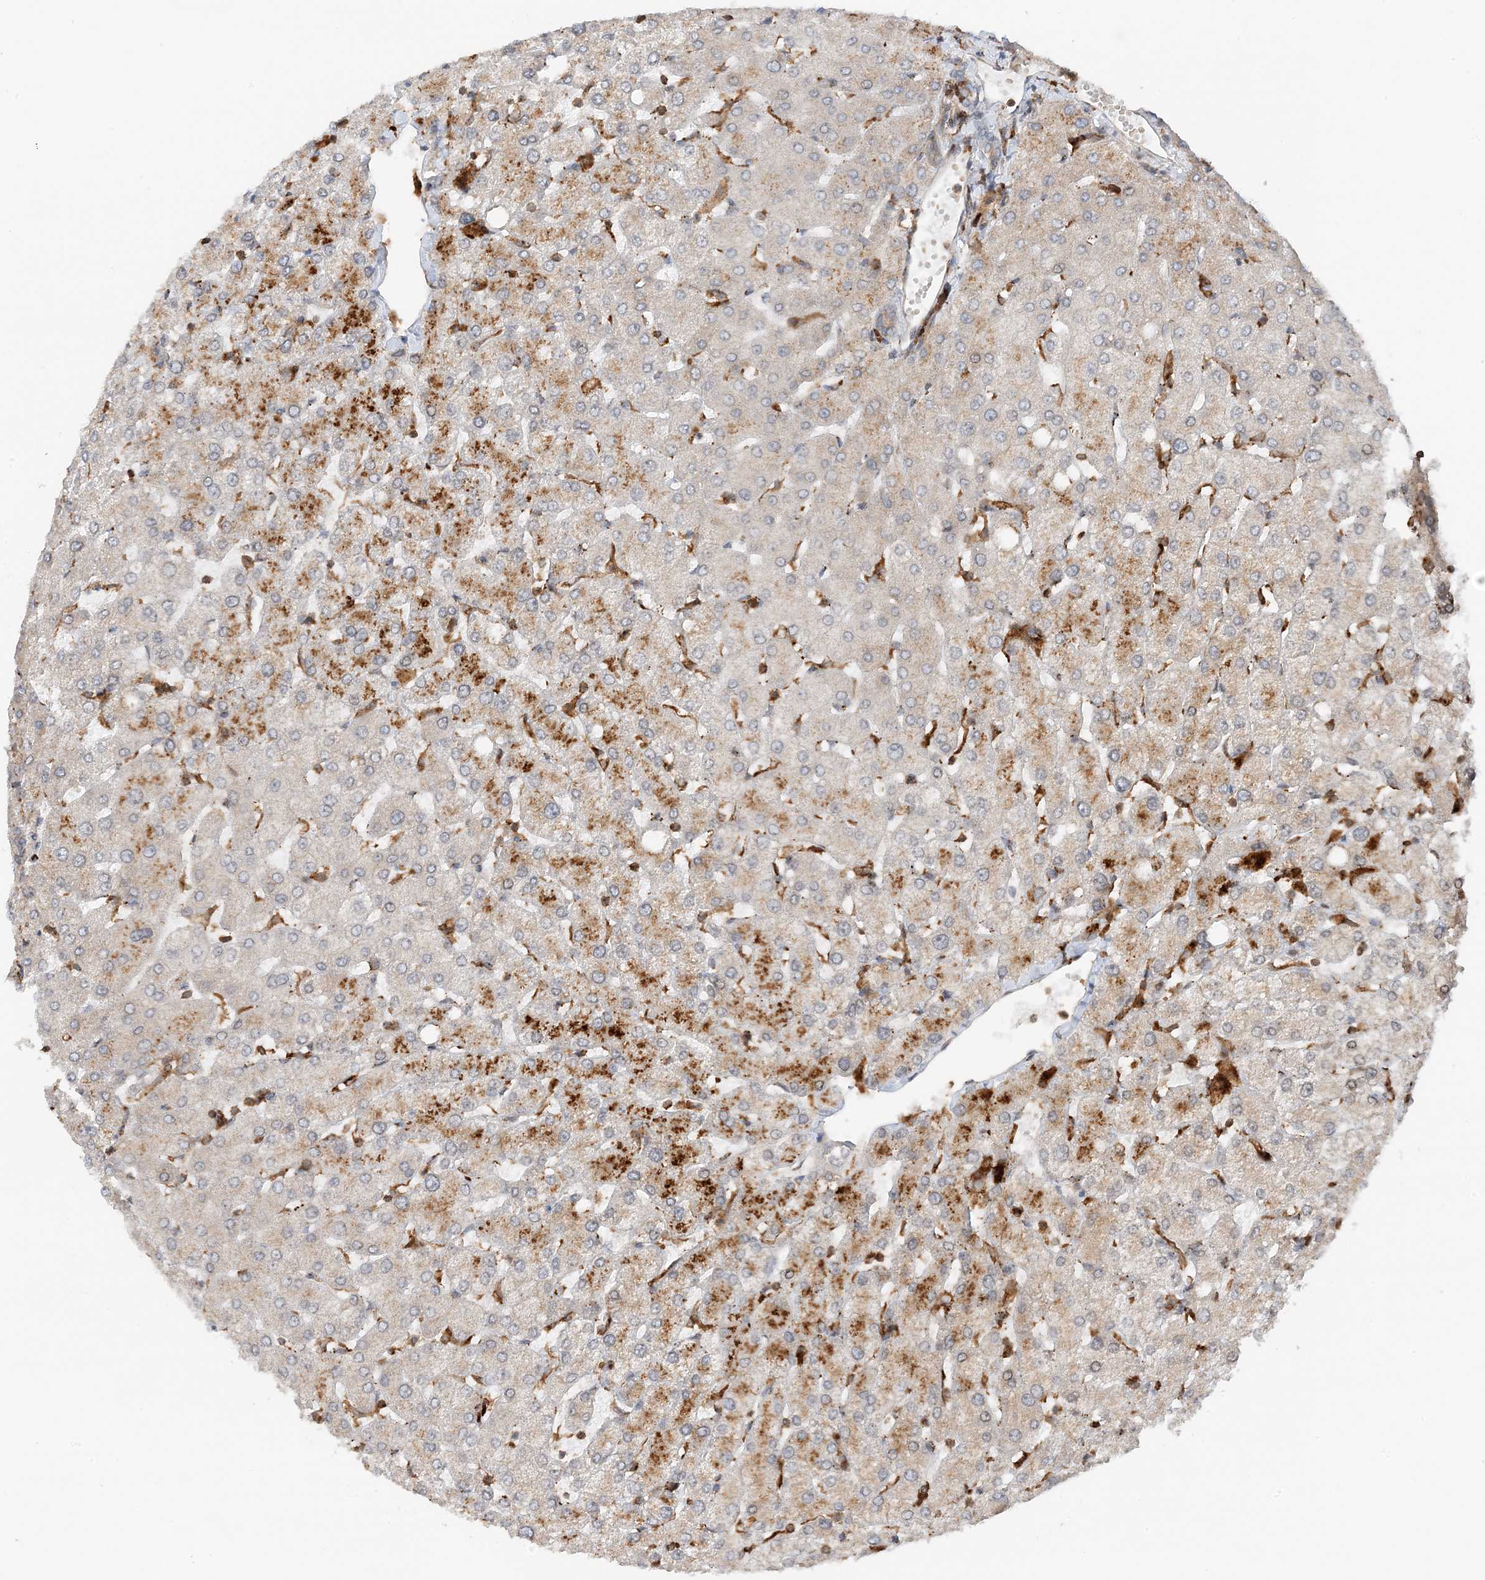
{"staining": {"intensity": "negative", "quantity": "none", "location": "none"}, "tissue": "liver", "cell_type": "Cholangiocytes", "image_type": "normal", "snomed": [{"axis": "morphology", "description": "Normal tissue, NOS"}, {"axis": "topography", "description": "Liver"}], "caption": "Liver stained for a protein using immunohistochemistry (IHC) displays no staining cholangiocytes.", "gene": "TATDN3", "patient": {"sex": "female", "age": 54}}